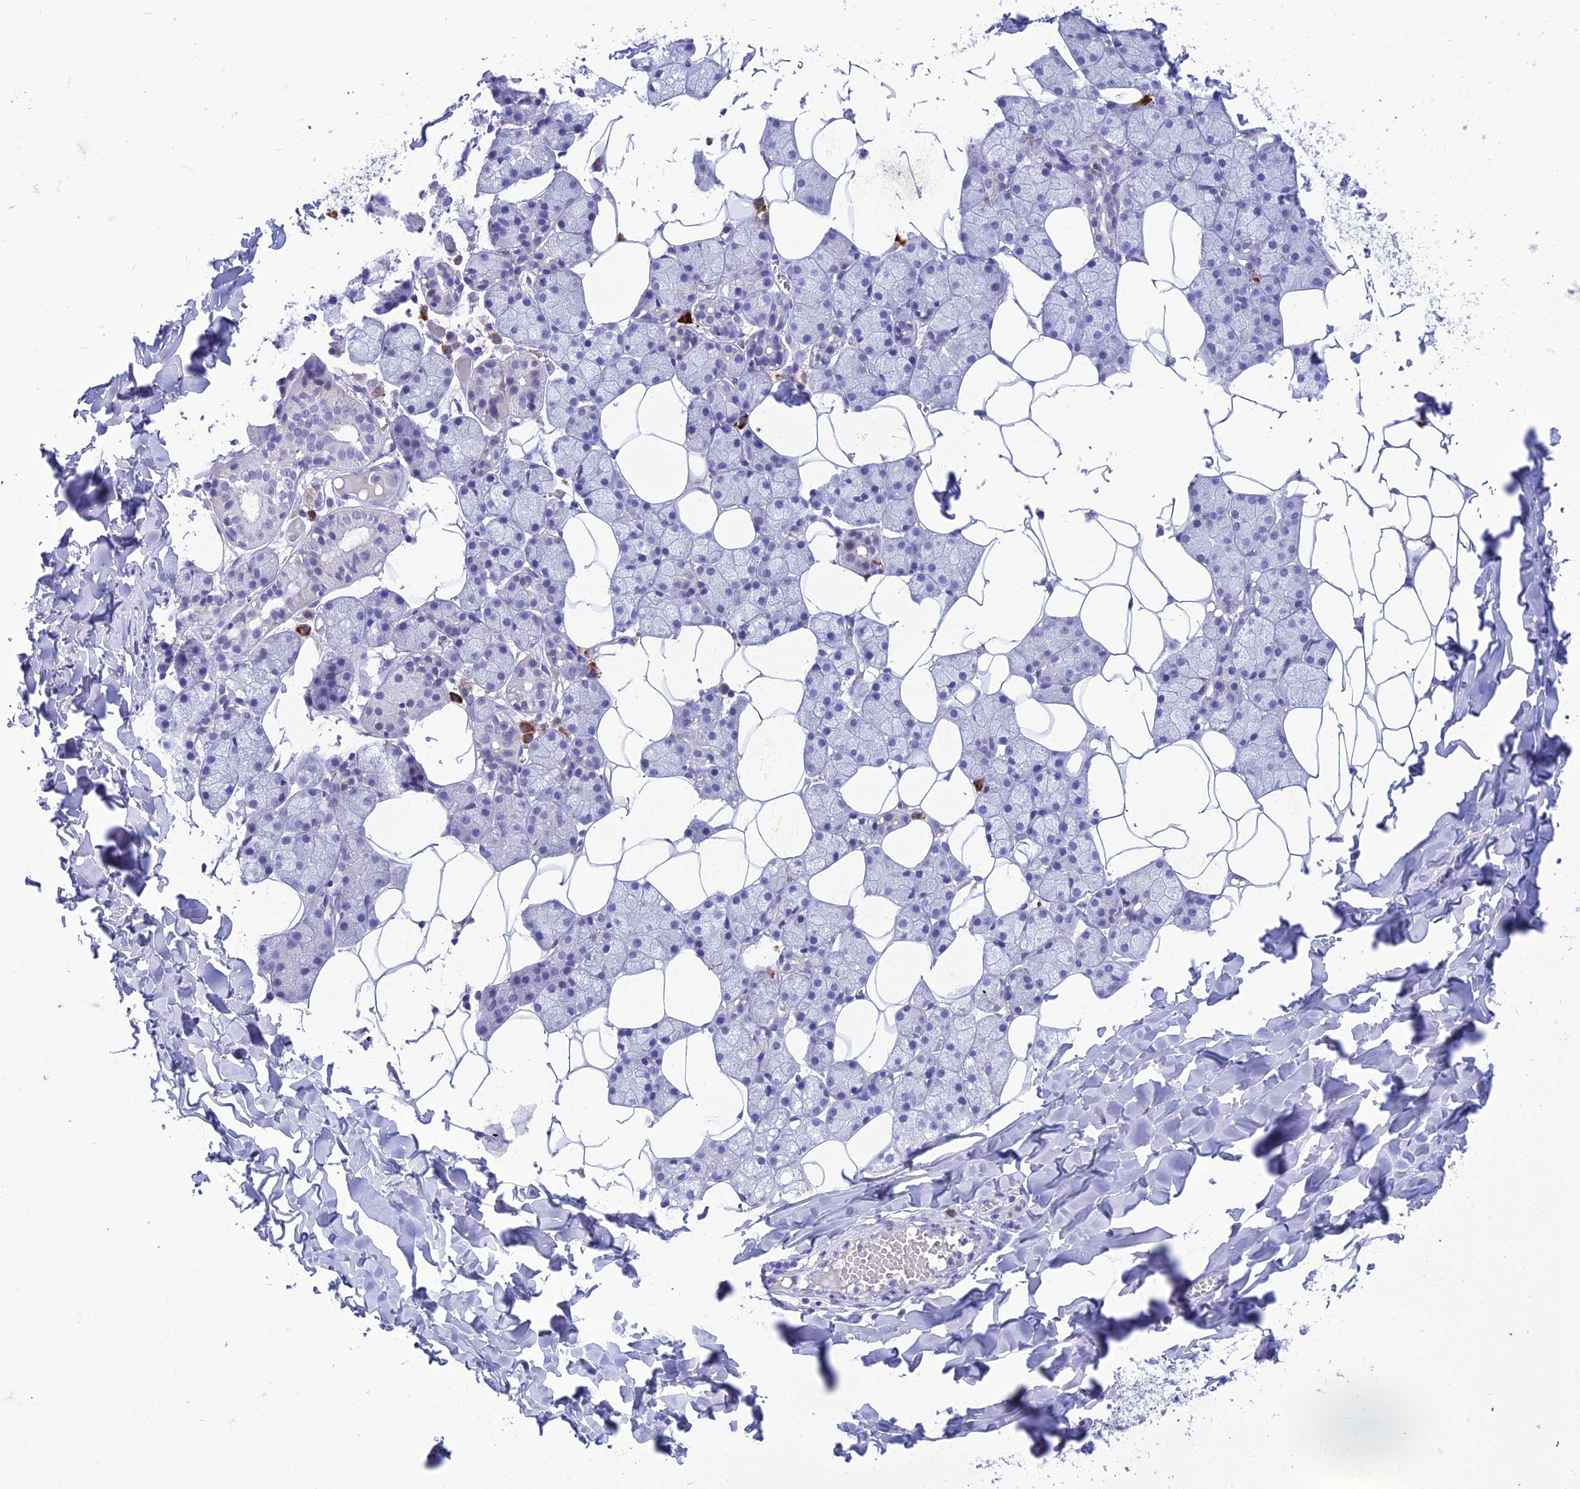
{"staining": {"intensity": "negative", "quantity": "none", "location": "none"}, "tissue": "salivary gland", "cell_type": "Glandular cells", "image_type": "normal", "snomed": [{"axis": "morphology", "description": "Normal tissue, NOS"}, {"axis": "topography", "description": "Salivary gland"}], "caption": "Immunohistochemistry (IHC) of unremarkable salivary gland demonstrates no positivity in glandular cells.", "gene": "CRB2", "patient": {"sex": "female", "age": 33}}